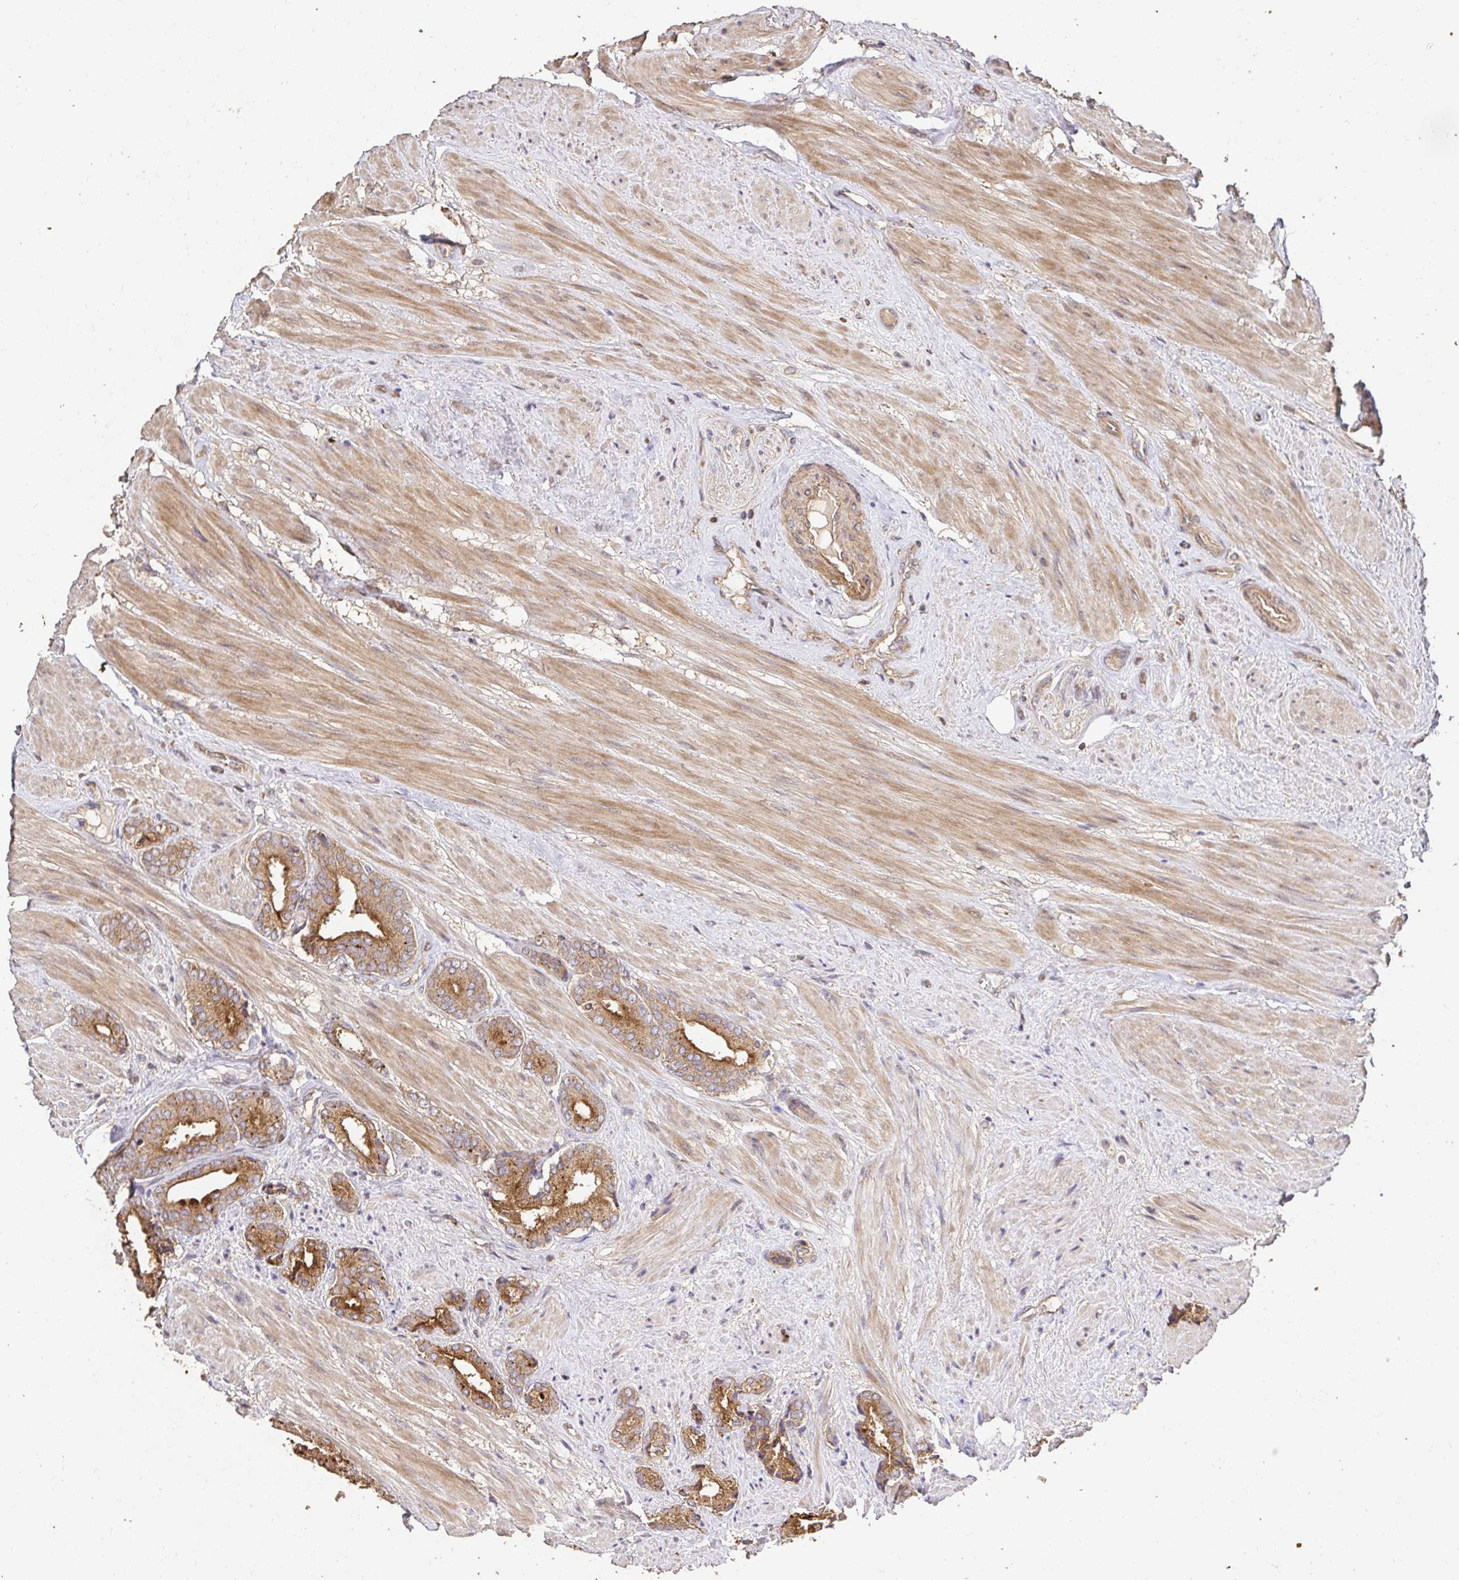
{"staining": {"intensity": "moderate", "quantity": ">75%", "location": "cytoplasmic/membranous"}, "tissue": "prostate cancer", "cell_type": "Tumor cells", "image_type": "cancer", "snomed": [{"axis": "morphology", "description": "Adenocarcinoma, High grade"}, {"axis": "topography", "description": "Prostate"}], "caption": "High-grade adenocarcinoma (prostate) stained with DAB (3,3'-diaminobenzidine) IHC shows medium levels of moderate cytoplasmic/membranous expression in about >75% of tumor cells.", "gene": "APBB1", "patient": {"sex": "male", "age": 56}}